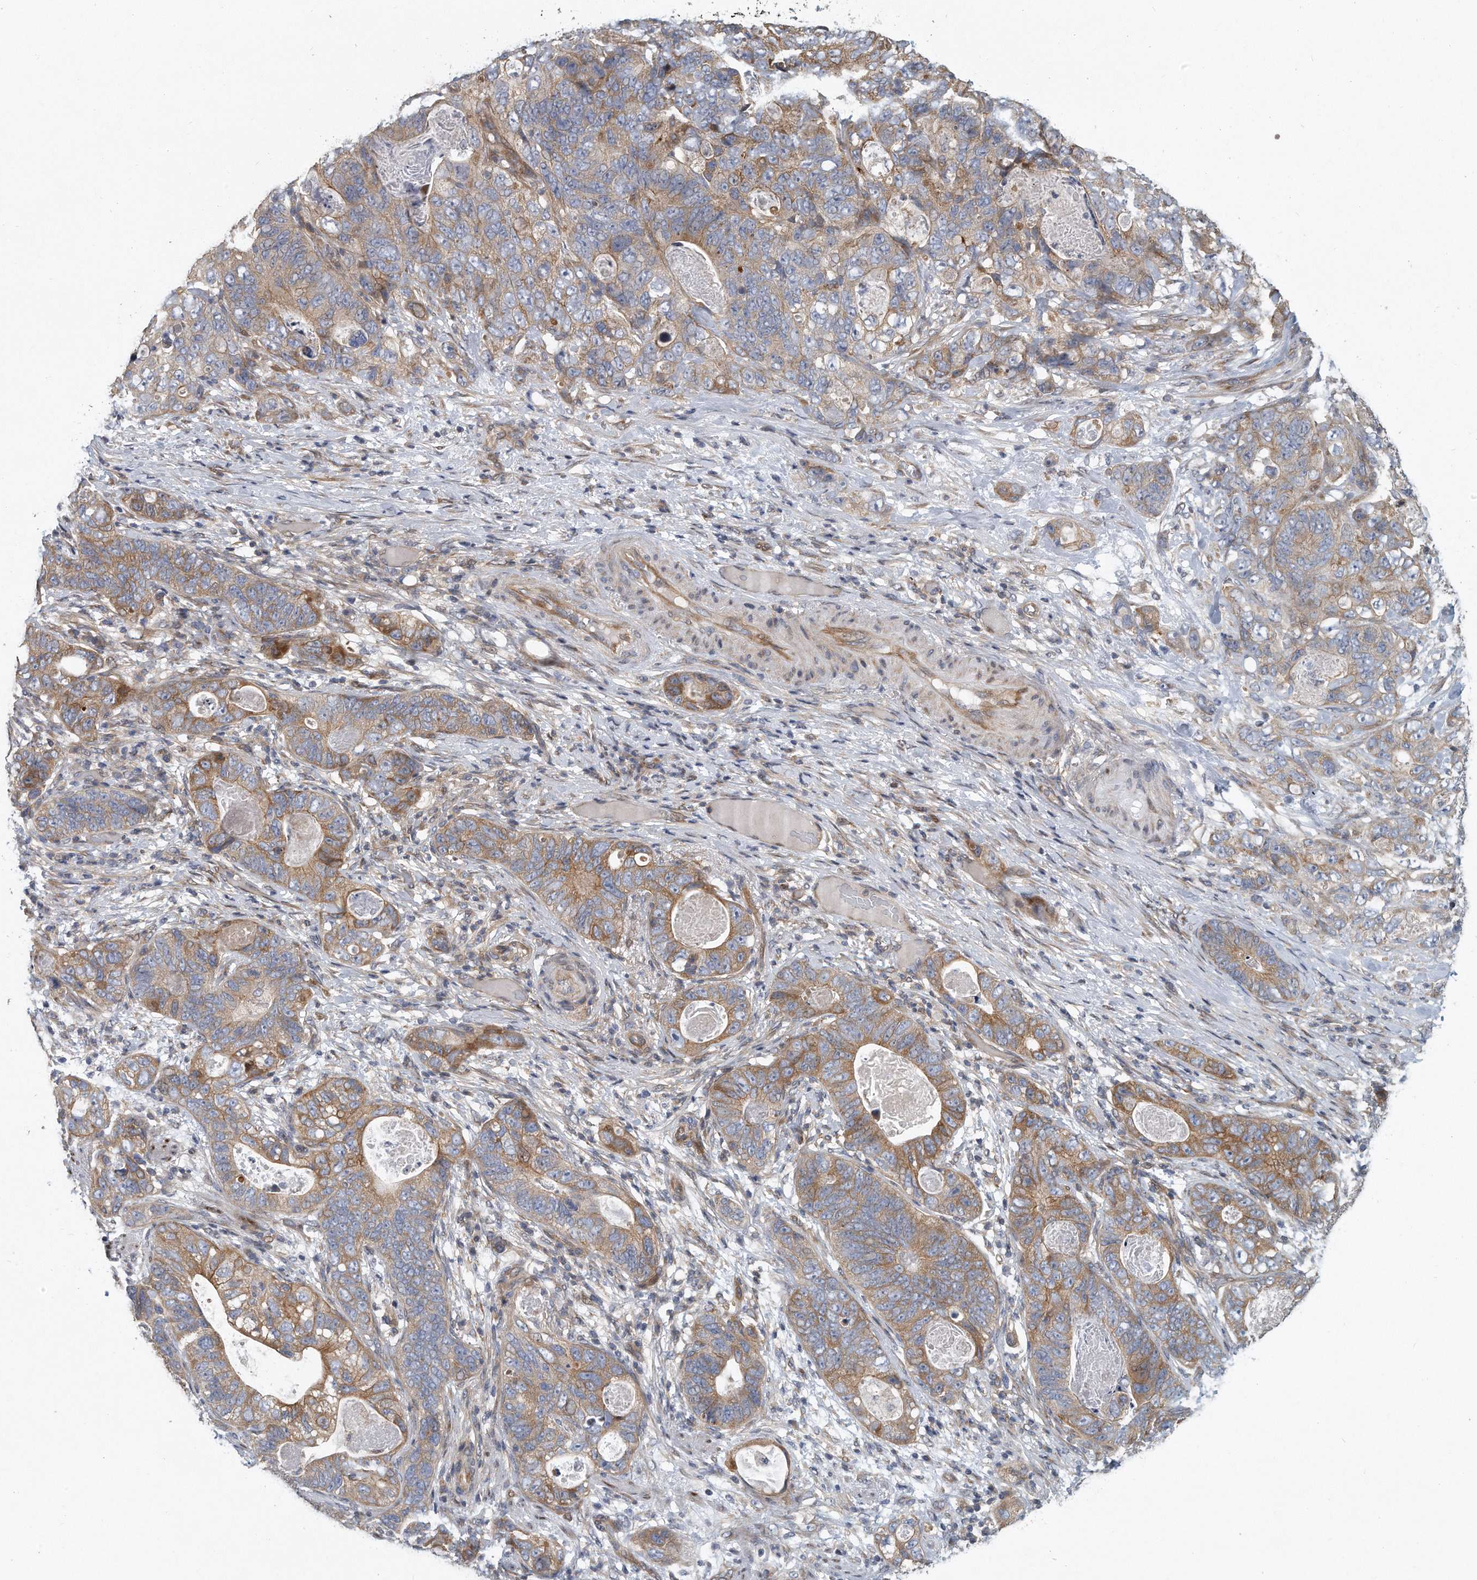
{"staining": {"intensity": "moderate", "quantity": "25%-75%", "location": "cytoplasmic/membranous"}, "tissue": "stomach cancer", "cell_type": "Tumor cells", "image_type": "cancer", "snomed": [{"axis": "morphology", "description": "Normal tissue, NOS"}, {"axis": "morphology", "description": "Adenocarcinoma, NOS"}, {"axis": "topography", "description": "Stomach"}], "caption": "Tumor cells display moderate cytoplasmic/membranous positivity in about 25%-75% of cells in stomach adenocarcinoma.", "gene": "PCDH8", "patient": {"sex": "female", "age": 89}}